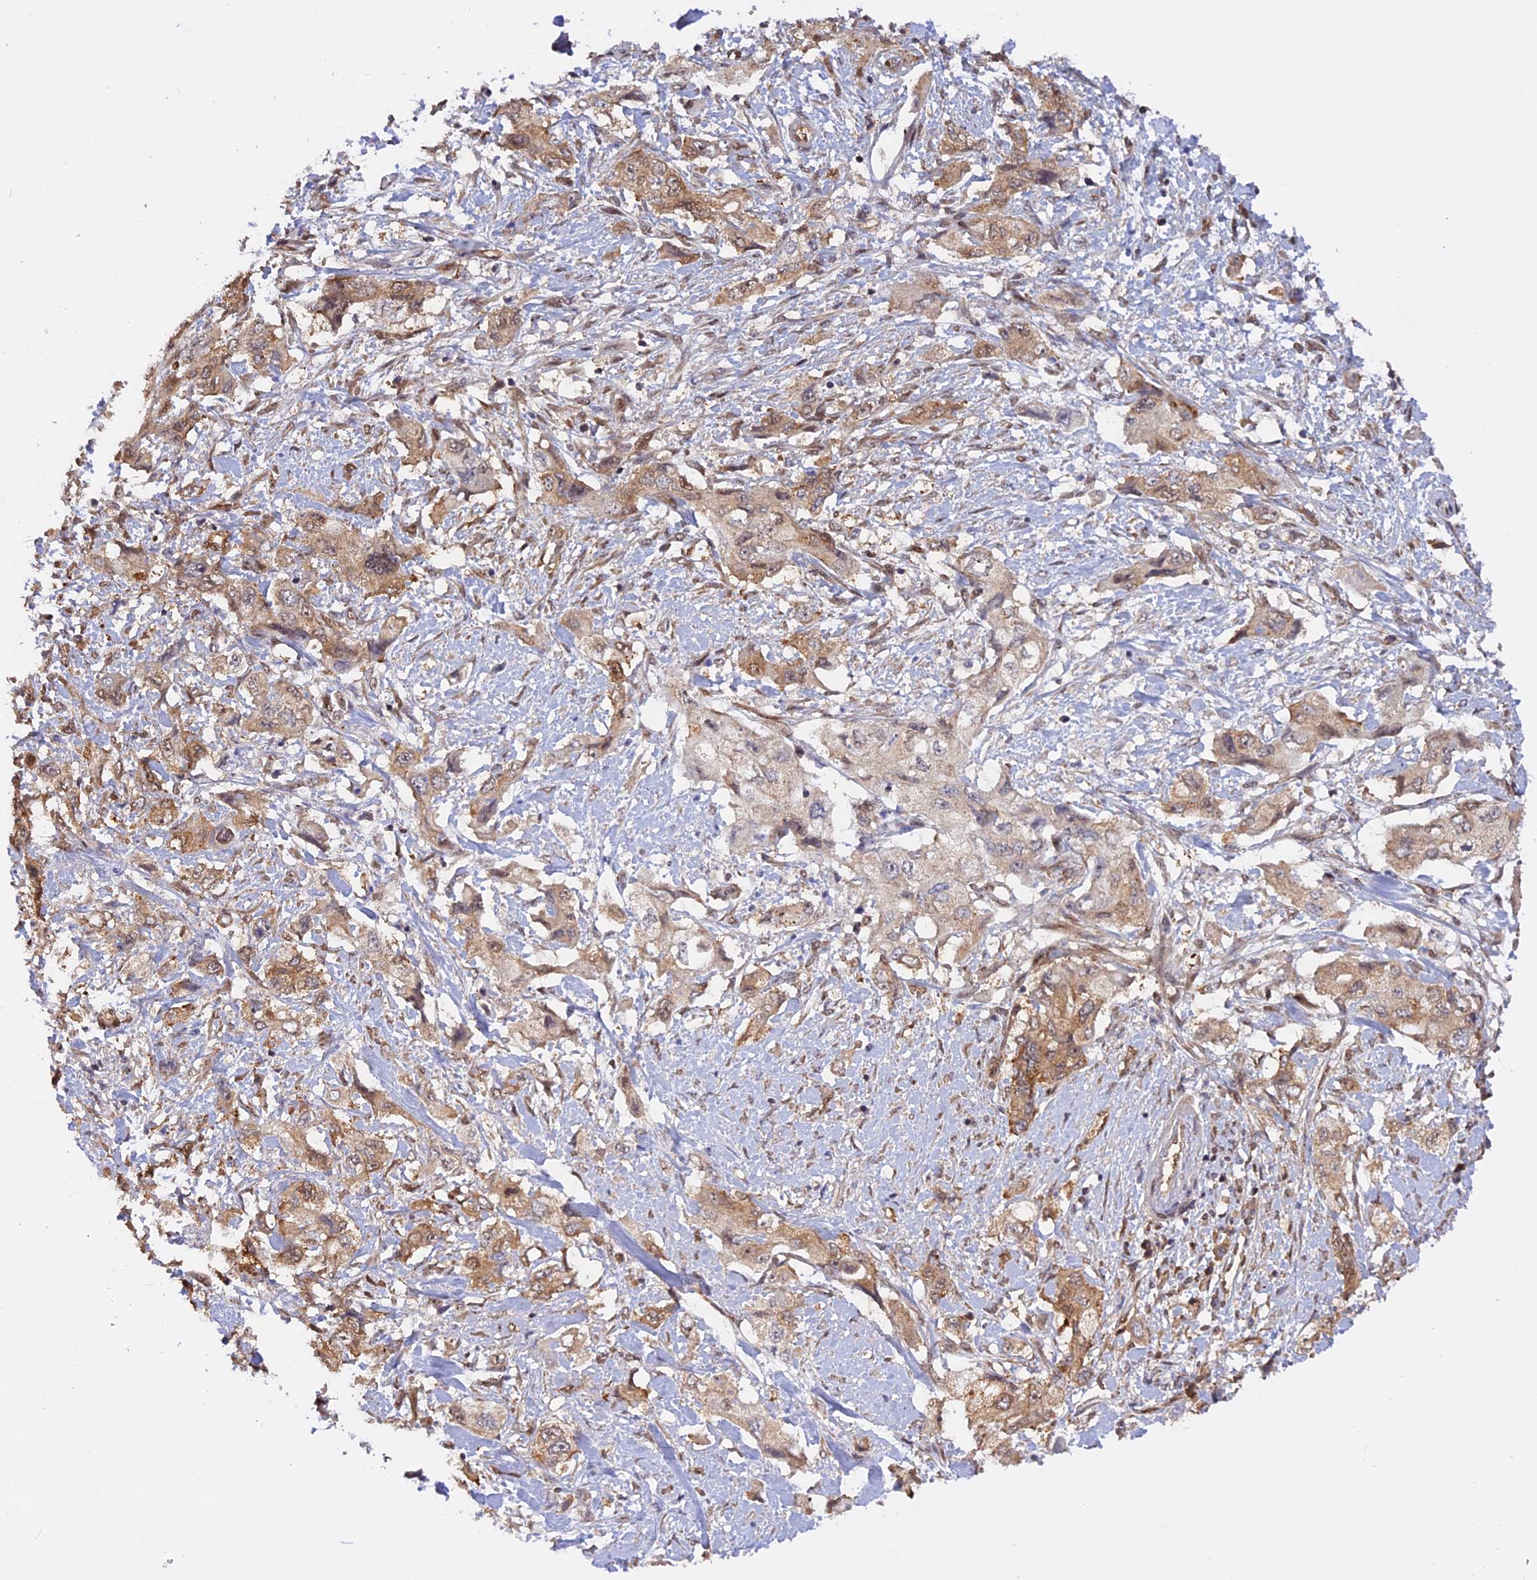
{"staining": {"intensity": "moderate", "quantity": "<25%", "location": "cytoplasmic/membranous"}, "tissue": "pancreatic cancer", "cell_type": "Tumor cells", "image_type": "cancer", "snomed": [{"axis": "morphology", "description": "Adenocarcinoma, NOS"}, {"axis": "topography", "description": "Pancreas"}], "caption": "A brown stain labels moderate cytoplasmic/membranous expression of a protein in human pancreatic cancer (adenocarcinoma) tumor cells.", "gene": "ZNF428", "patient": {"sex": "female", "age": 73}}